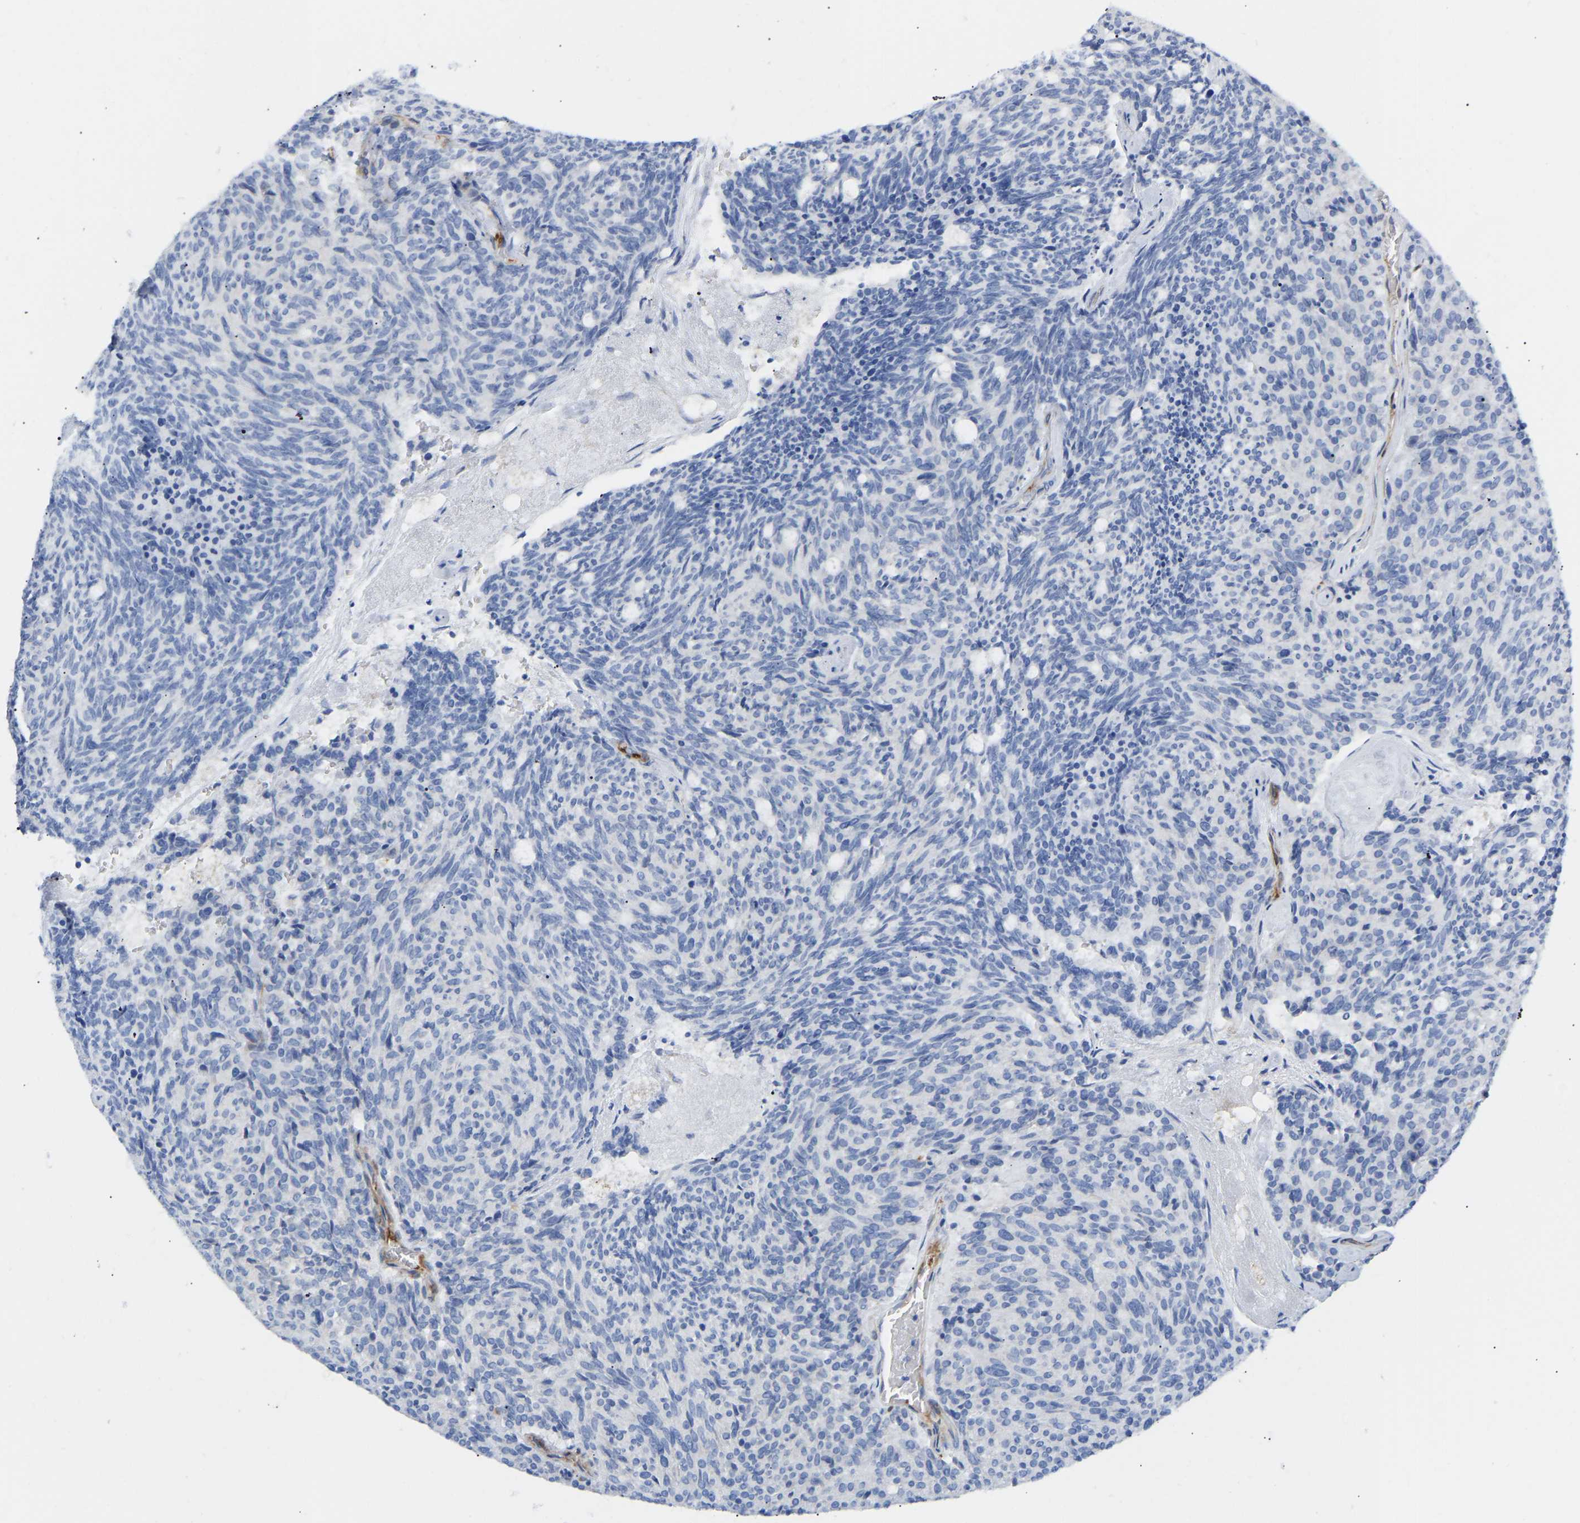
{"staining": {"intensity": "negative", "quantity": "none", "location": "none"}, "tissue": "carcinoid", "cell_type": "Tumor cells", "image_type": "cancer", "snomed": [{"axis": "morphology", "description": "Carcinoid, malignant, NOS"}, {"axis": "topography", "description": "Pancreas"}], "caption": "There is no significant positivity in tumor cells of carcinoid (malignant). (Brightfield microscopy of DAB immunohistochemistry at high magnification).", "gene": "AMPH", "patient": {"sex": "female", "age": 54}}